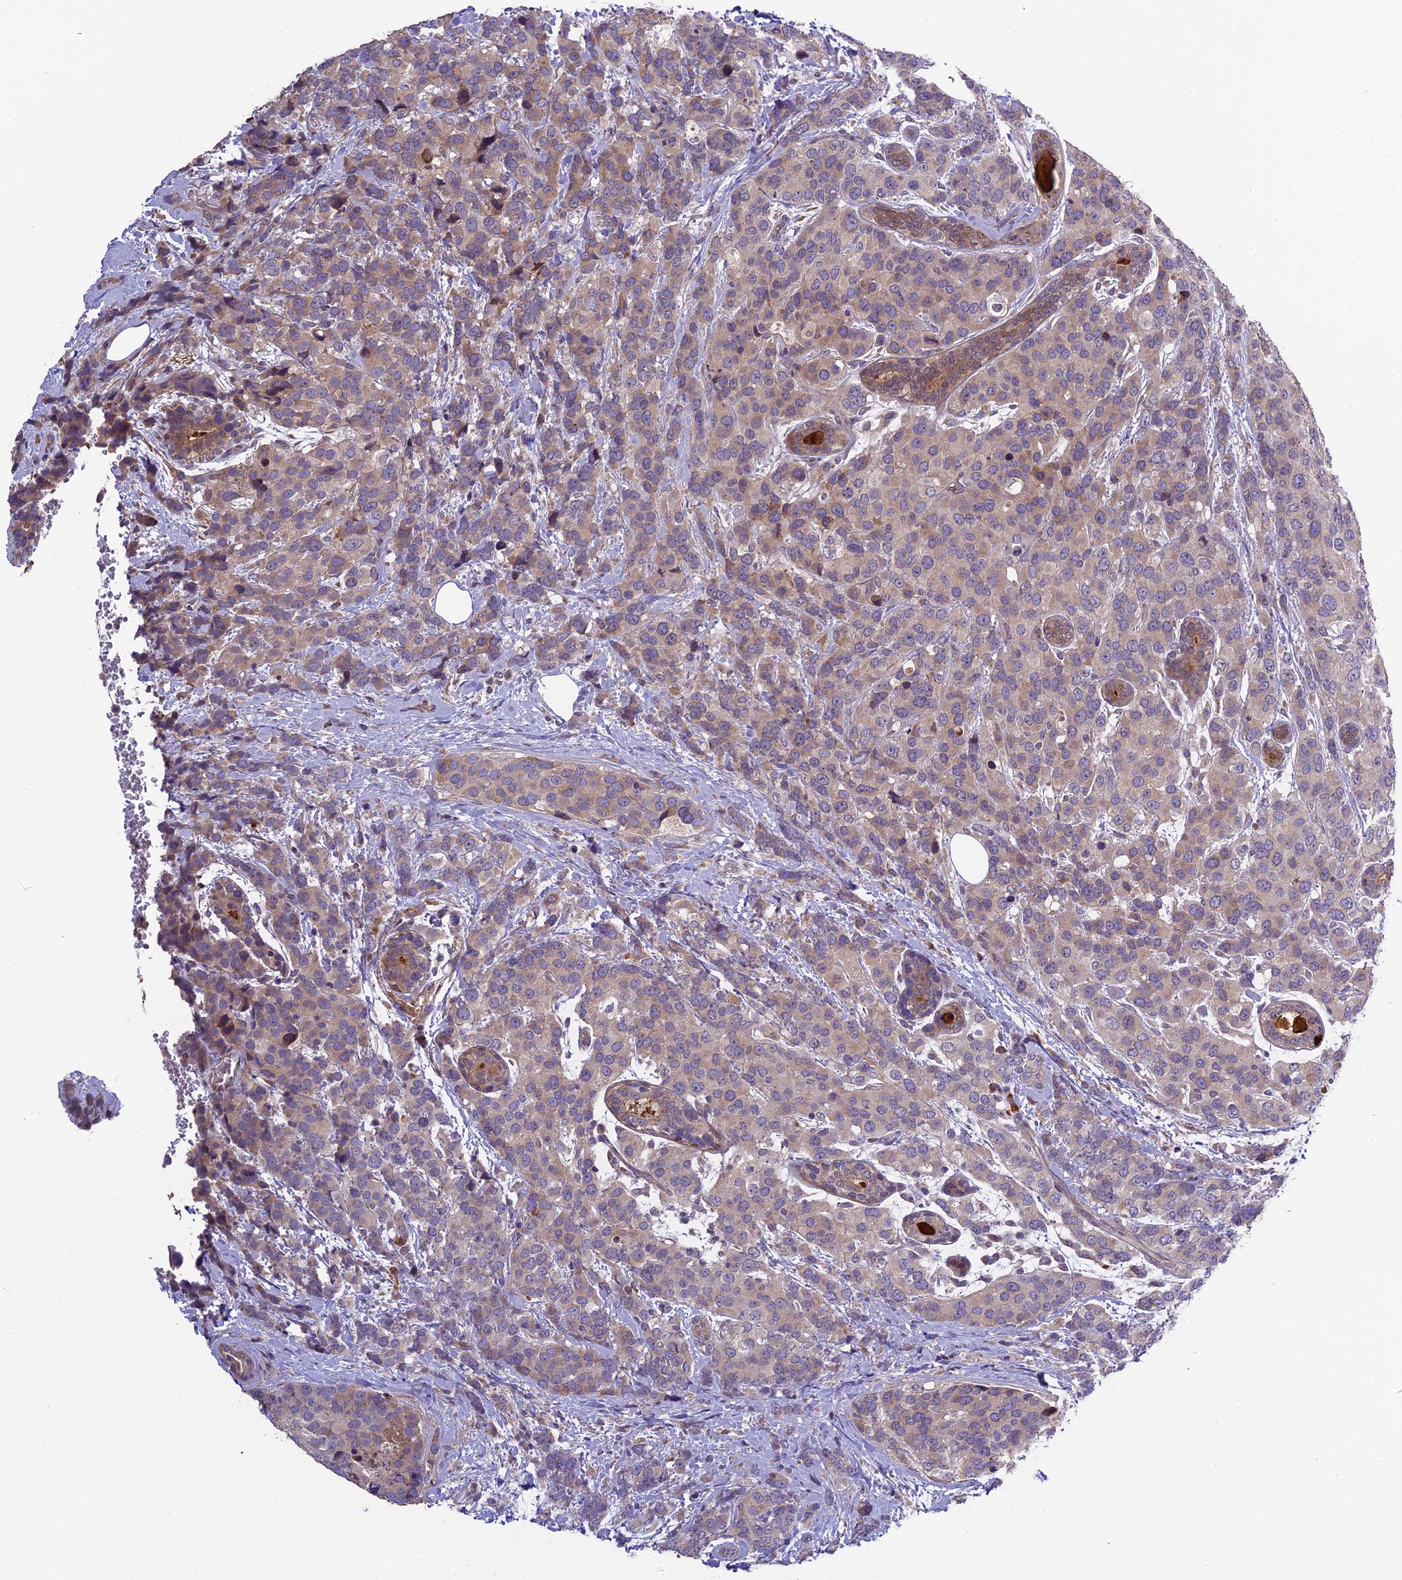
{"staining": {"intensity": "weak", "quantity": "25%-75%", "location": "cytoplasmic/membranous"}, "tissue": "breast cancer", "cell_type": "Tumor cells", "image_type": "cancer", "snomed": [{"axis": "morphology", "description": "Lobular carcinoma"}, {"axis": "topography", "description": "Breast"}], "caption": "Tumor cells reveal low levels of weak cytoplasmic/membranous staining in about 25%-75% of cells in human lobular carcinoma (breast).", "gene": "ABCC10", "patient": {"sex": "female", "age": 59}}